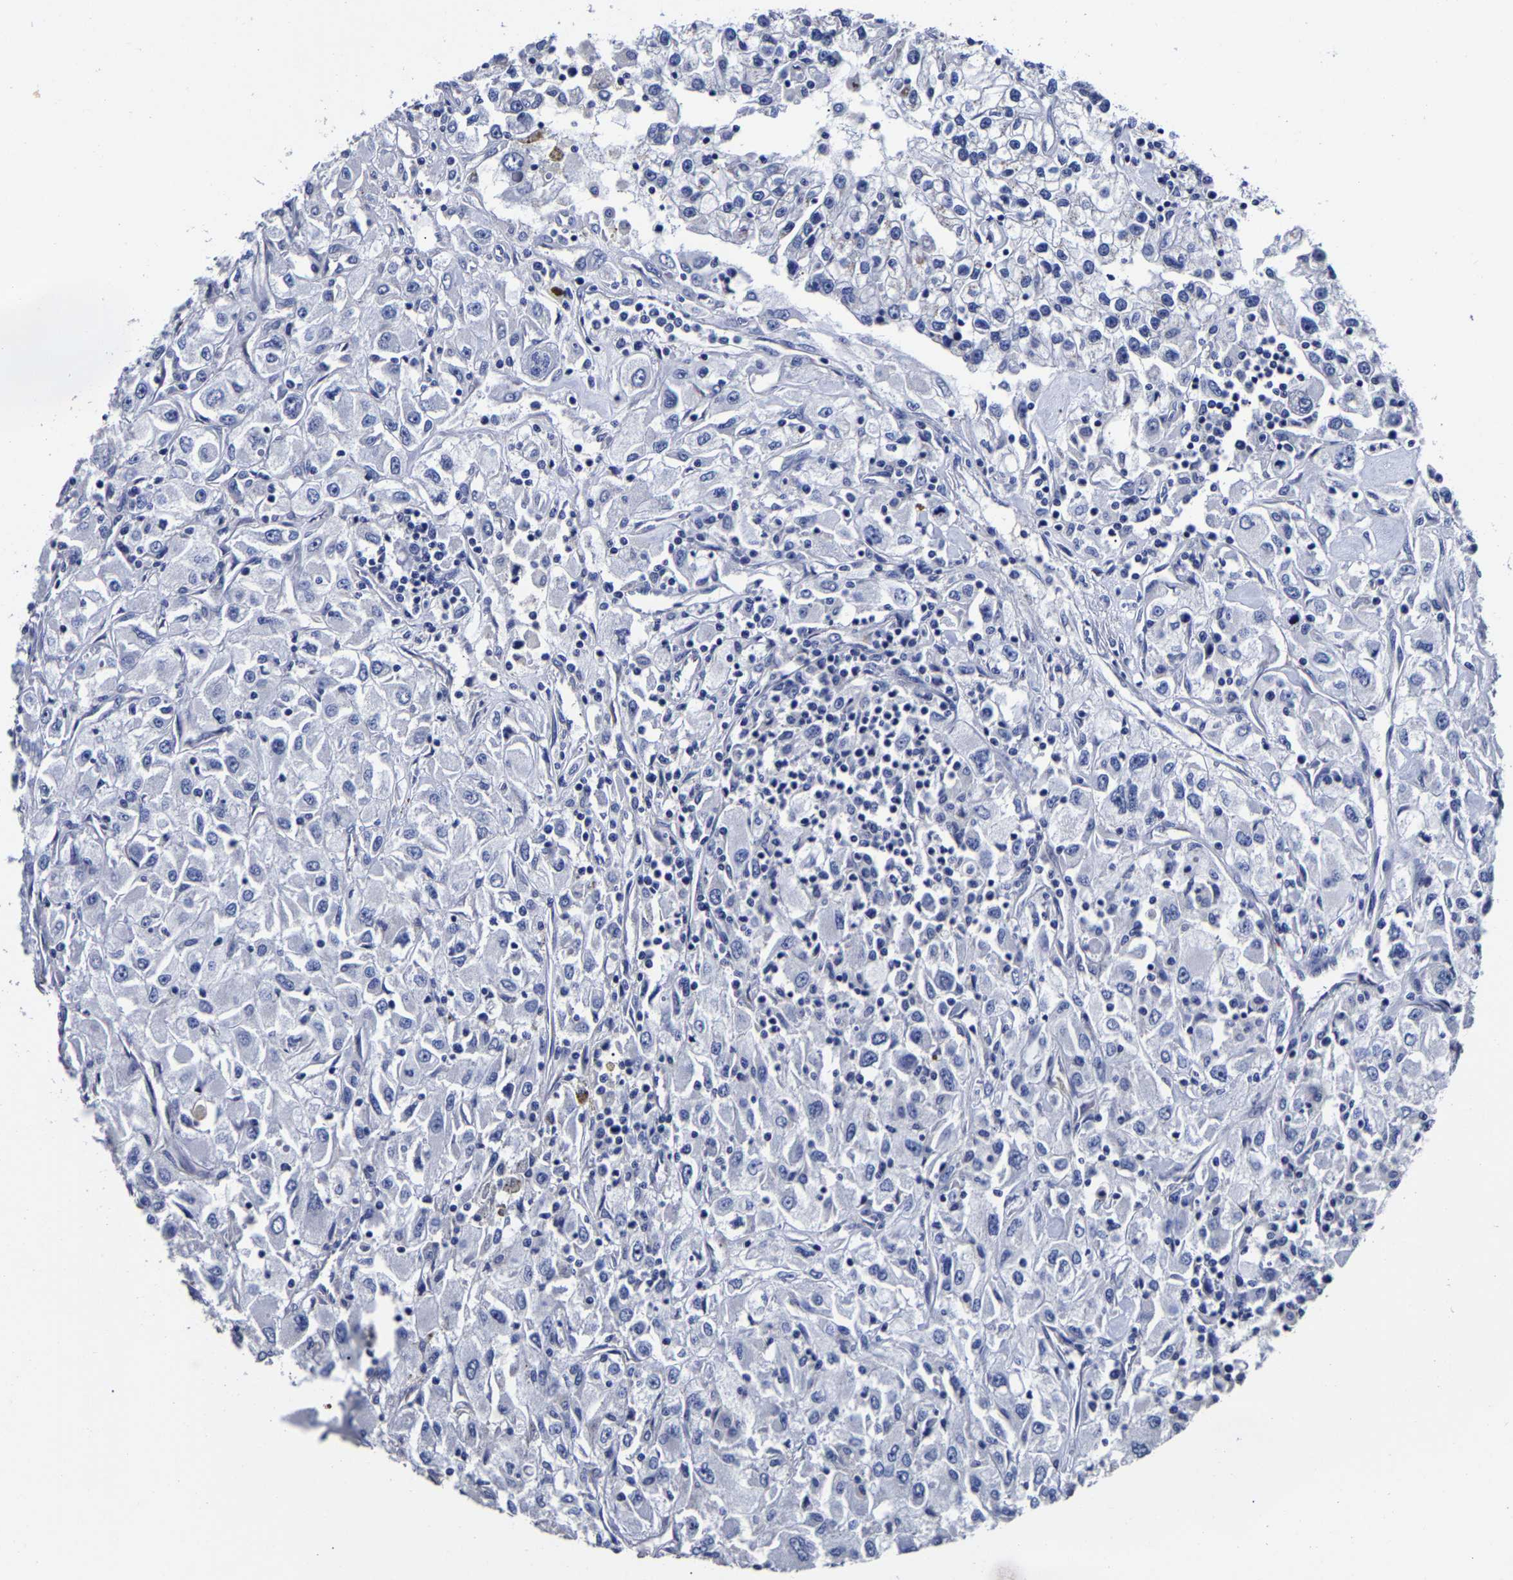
{"staining": {"intensity": "negative", "quantity": "none", "location": "none"}, "tissue": "renal cancer", "cell_type": "Tumor cells", "image_type": "cancer", "snomed": [{"axis": "morphology", "description": "Adenocarcinoma, NOS"}, {"axis": "topography", "description": "Kidney"}], "caption": "Image shows no significant protein expression in tumor cells of renal adenocarcinoma.", "gene": "AKAP4", "patient": {"sex": "female", "age": 52}}